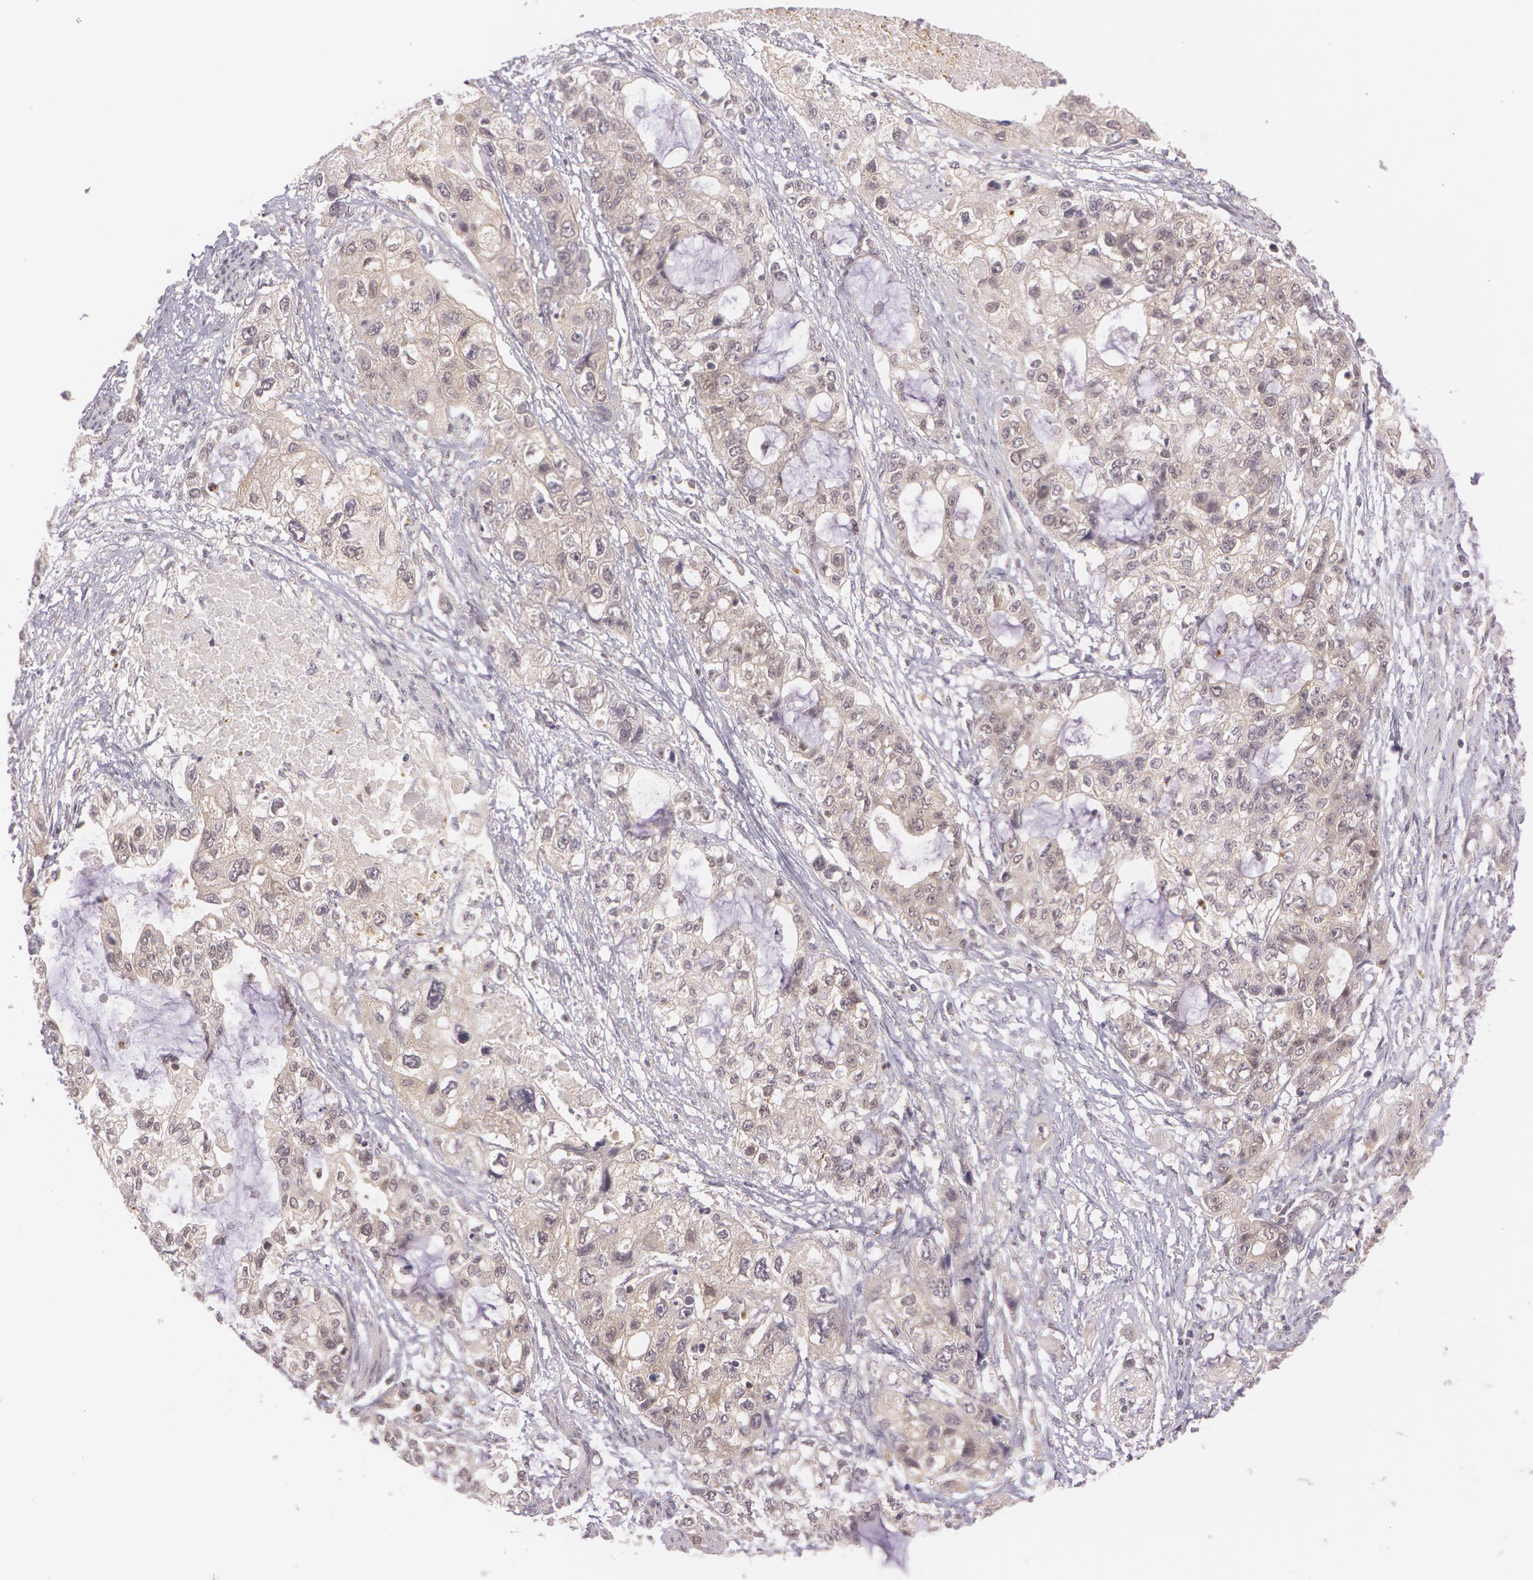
{"staining": {"intensity": "weak", "quantity": ">75%", "location": "cytoplasmic/membranous"}, "tissue": "stomach cancer", "cell_type": "Tumor cells", "image_type": "cancer", "snomed": [{"axis": "morphology", "description": "Adenocarcinoma, NOS"}, {"axis": "topography", "description": "Stomach, upper"}], "caption": "A high-resolution micrograph shows immunohistochemistry (IHC) staining of stomach cancer, which reveals weak cytoplasmic/membranous positivity in about >75% of tumor cells.", "gene": "ATG2B", "patient": {"sex": "female", "age": 52}}